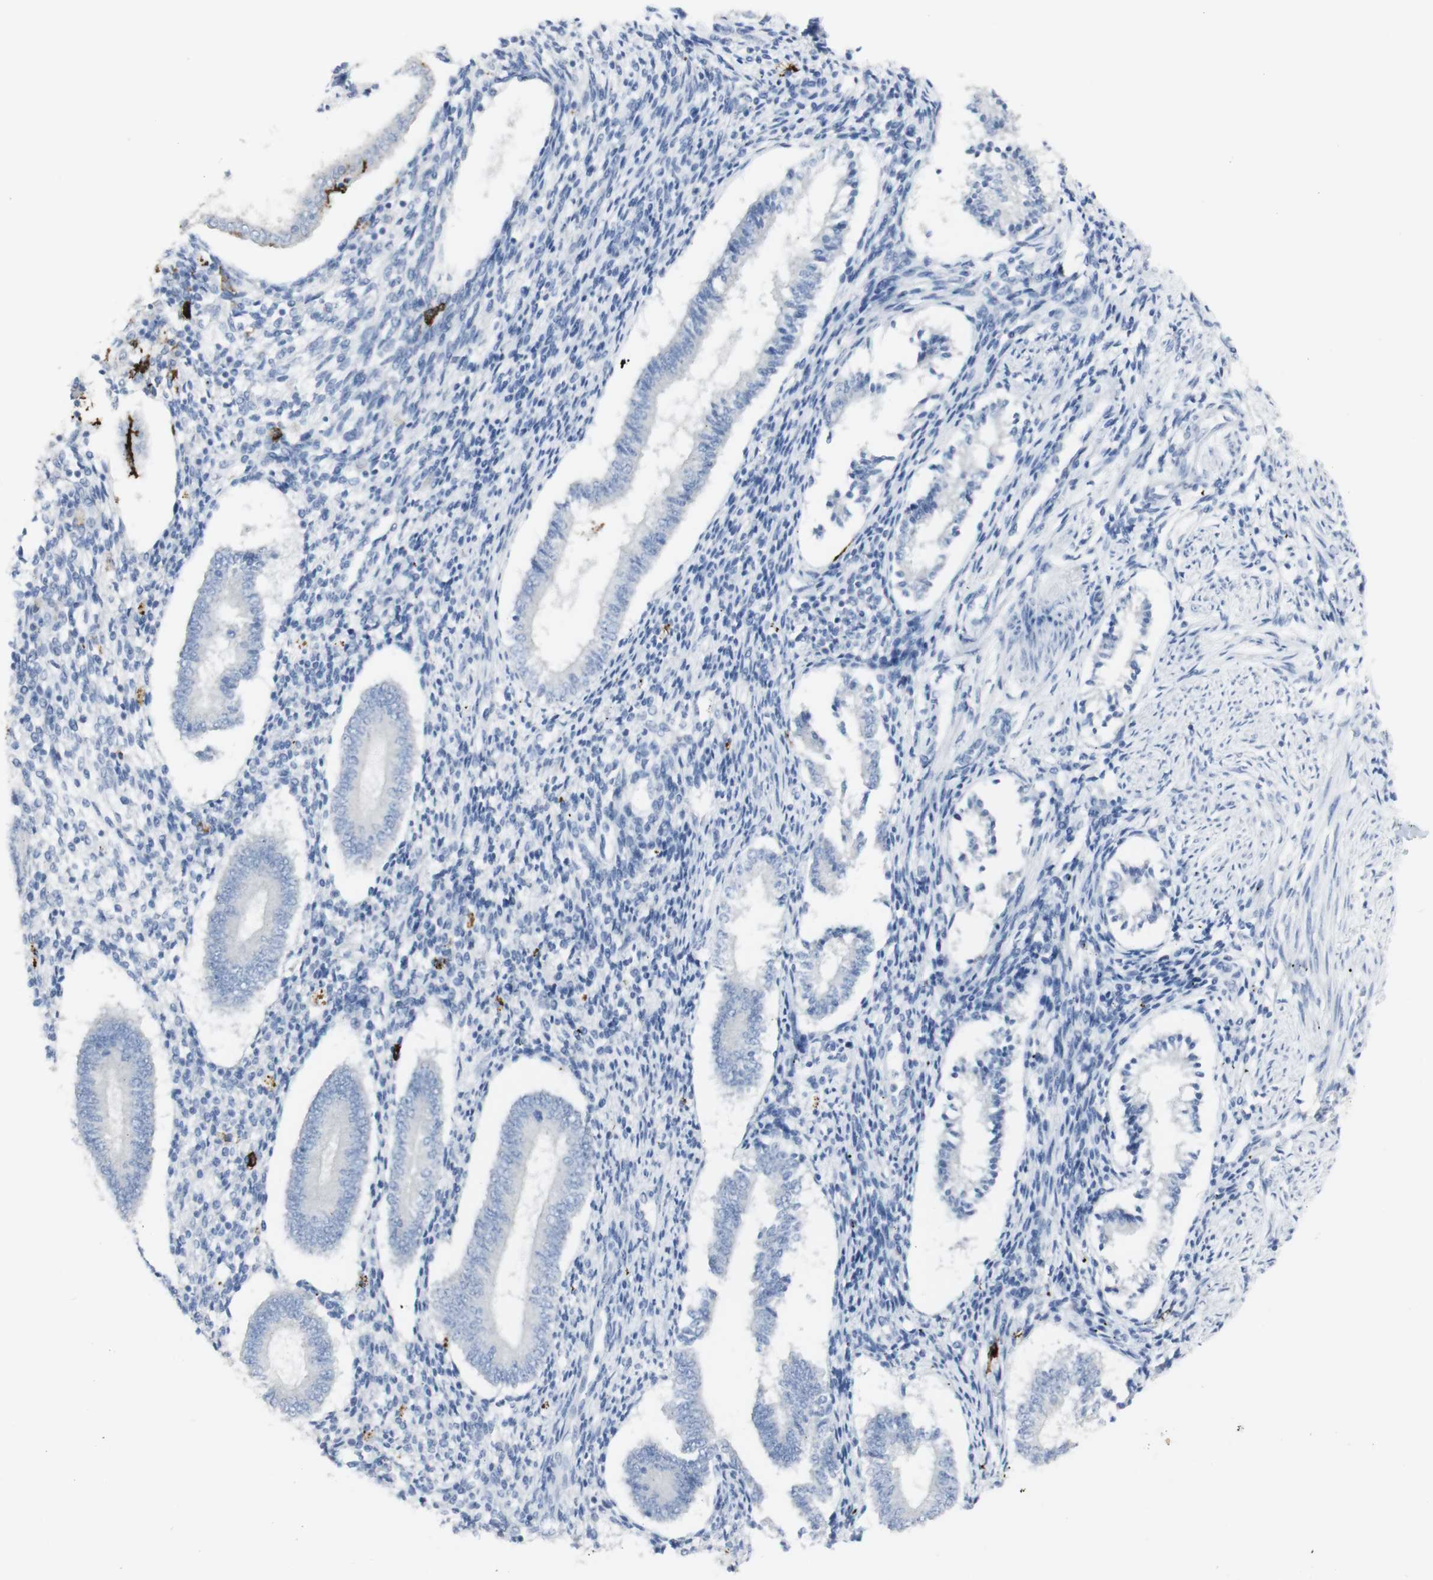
{"staining": {"intensity": "negative", "quantity": "none", "location": "none"}, "tissue": "endometrium", "cell_type": "Cells in endometrial stroma", "image_type": "normal", "snomed": [{"axis": "morphology", "description": "Normal tissue, NOS"}, {"axis": "topography", "description": "Endometrium"}], "caption": "The histopathology image exhibits no significant expression in cells in endometrial stroma of endometrium. The staining is performed using DAB brown chromogen with nuclei counter-stained in using hematoxylin.", "gene": "CD207", "patient": {"sex": "female", "age": 42}}